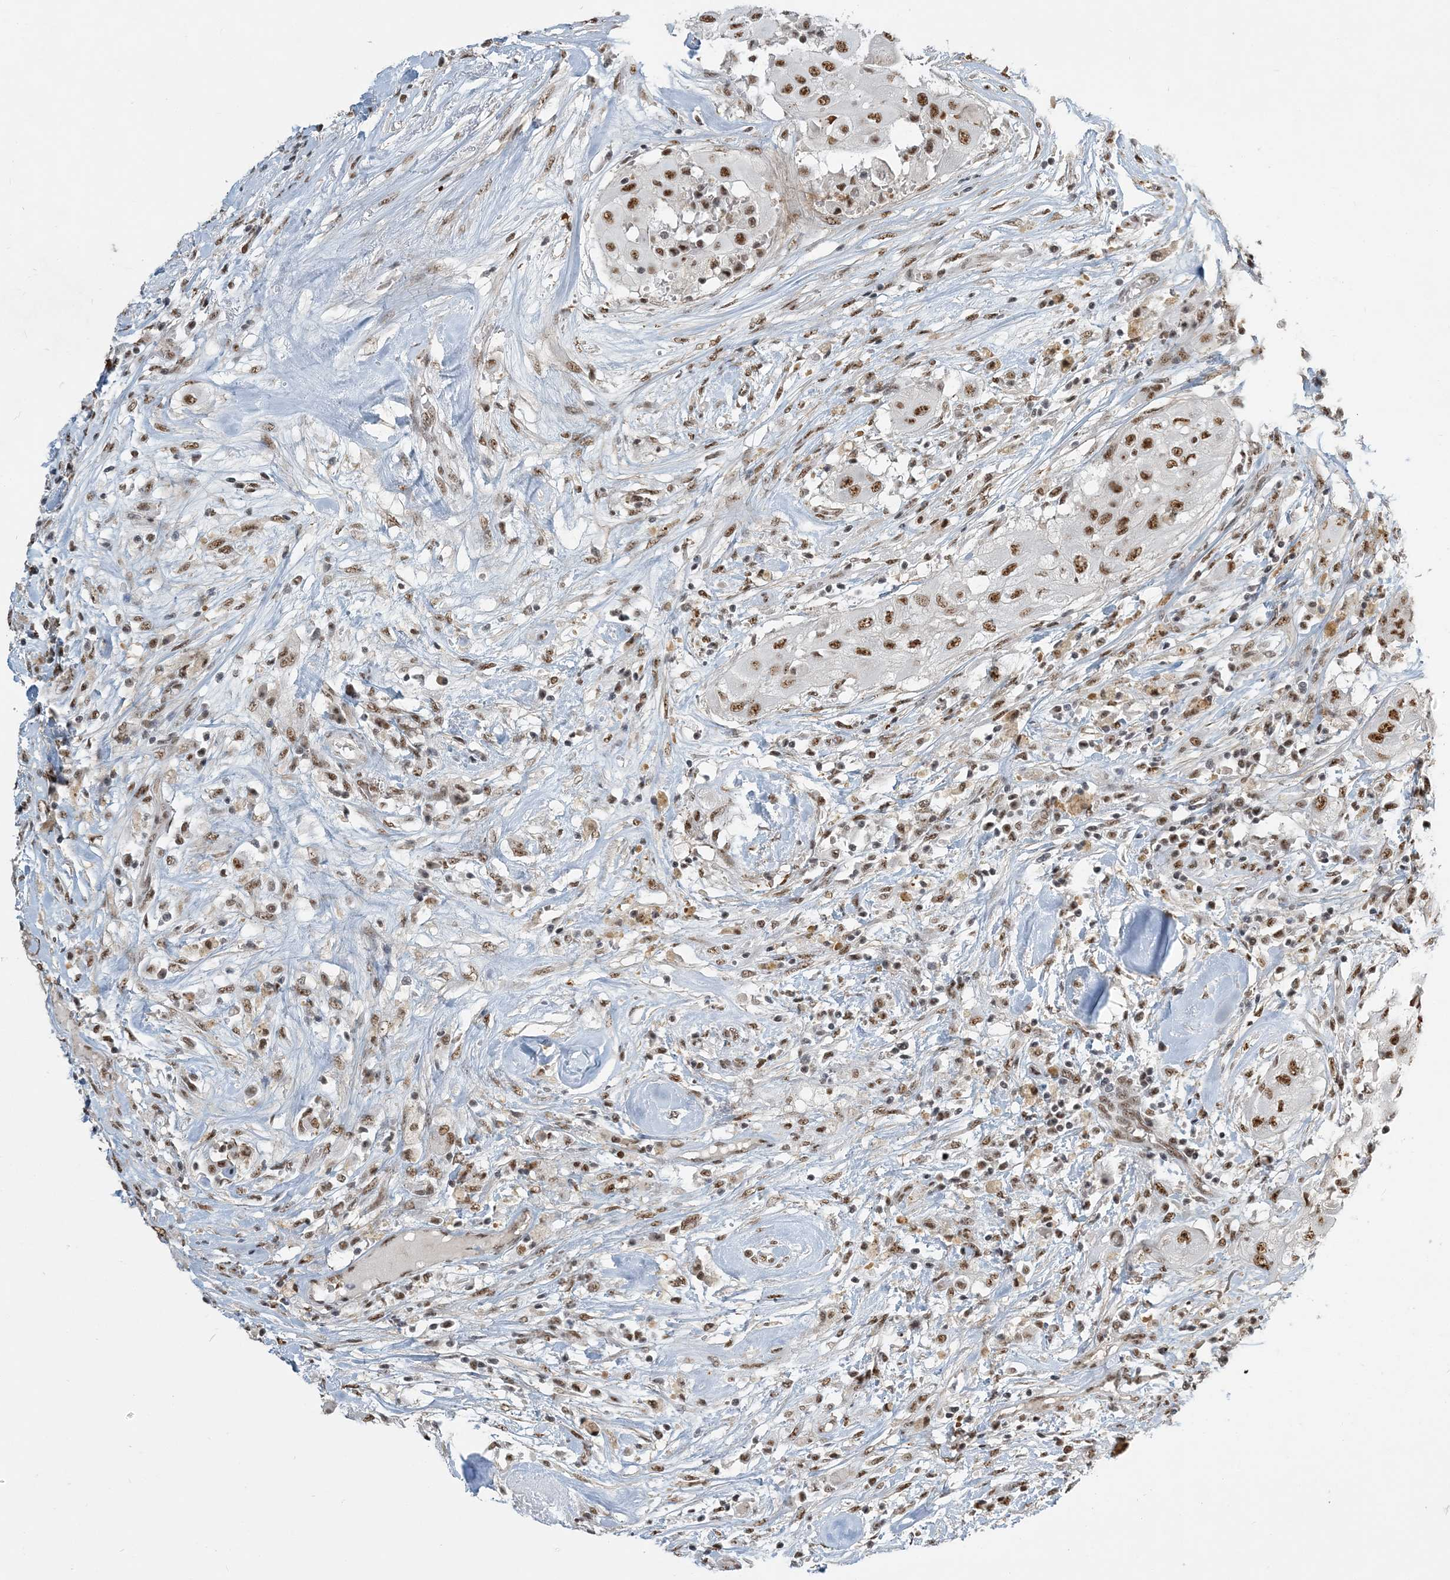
{"staining": {"intensity": "moderate", "quantity": ">75%", "location": "nuclear"}, "tissue": "thyroid cancer", "cell_type": "Tumor cells", "image_type": "cancer", "snomed": [{"axis": "morphology", "description": "Papillary adenocarcinoma, NOS"}, {"axis": "topography", "description": "Thyroid gland"}], "caption": "A histopathology image showing moderate nuclear expression in about >75% of tumor cells in thyroid cancer, as visualized by brown immunohistochemical staining.", "gene": "PLRG1", "patient": {"sex": "female", "age": 59}}